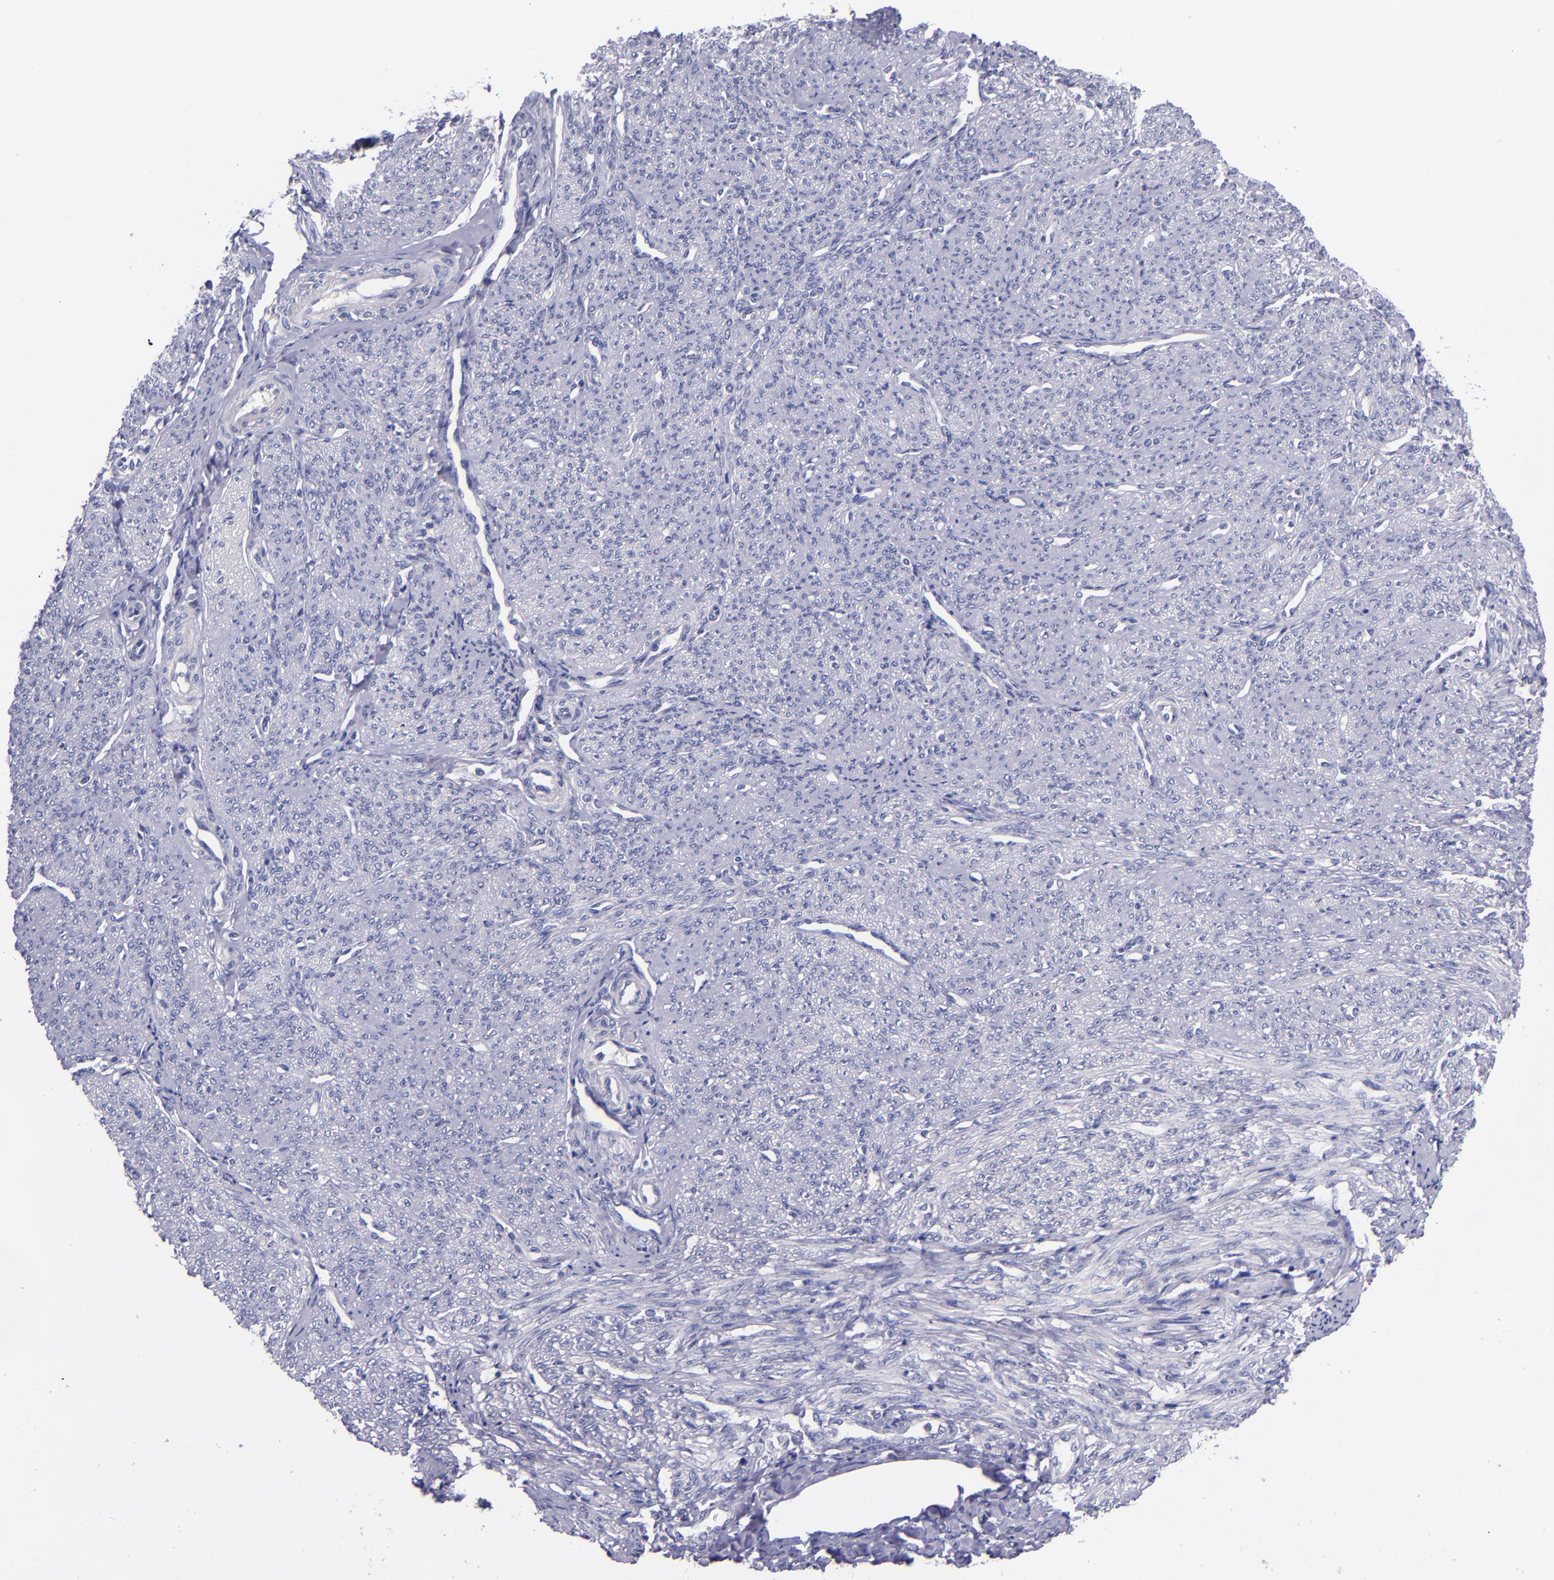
{"staining": {"intensity": "negative", "quantity": "none", "location": "none"}, "tissue": "smooth muscle", "cell_type": "Smooth muscle cells", "image_type": "normal", "snomed": [{"axis": "morphology", "description": "Normal tissue, NOS"}, {"axis": "topography", "description": "Cervix"}, {"axis": "topography", "description": "Endometrium"}], "caption": "High magnification brightfield microscopy of normal smooth muscle stained with DAB (brown) and counterstained with hematoxylin (blue): smooth muscle cells show no significant positivity. The staining was performed using DAB (3,3'-diaminobenzidine) to visualize the protein expression in brown, while the nuclei were stained in blue with hematoxylin (Magnification: 20x).", "gene": "RBP4", "patient": {"sex": "female", "age": 65}}